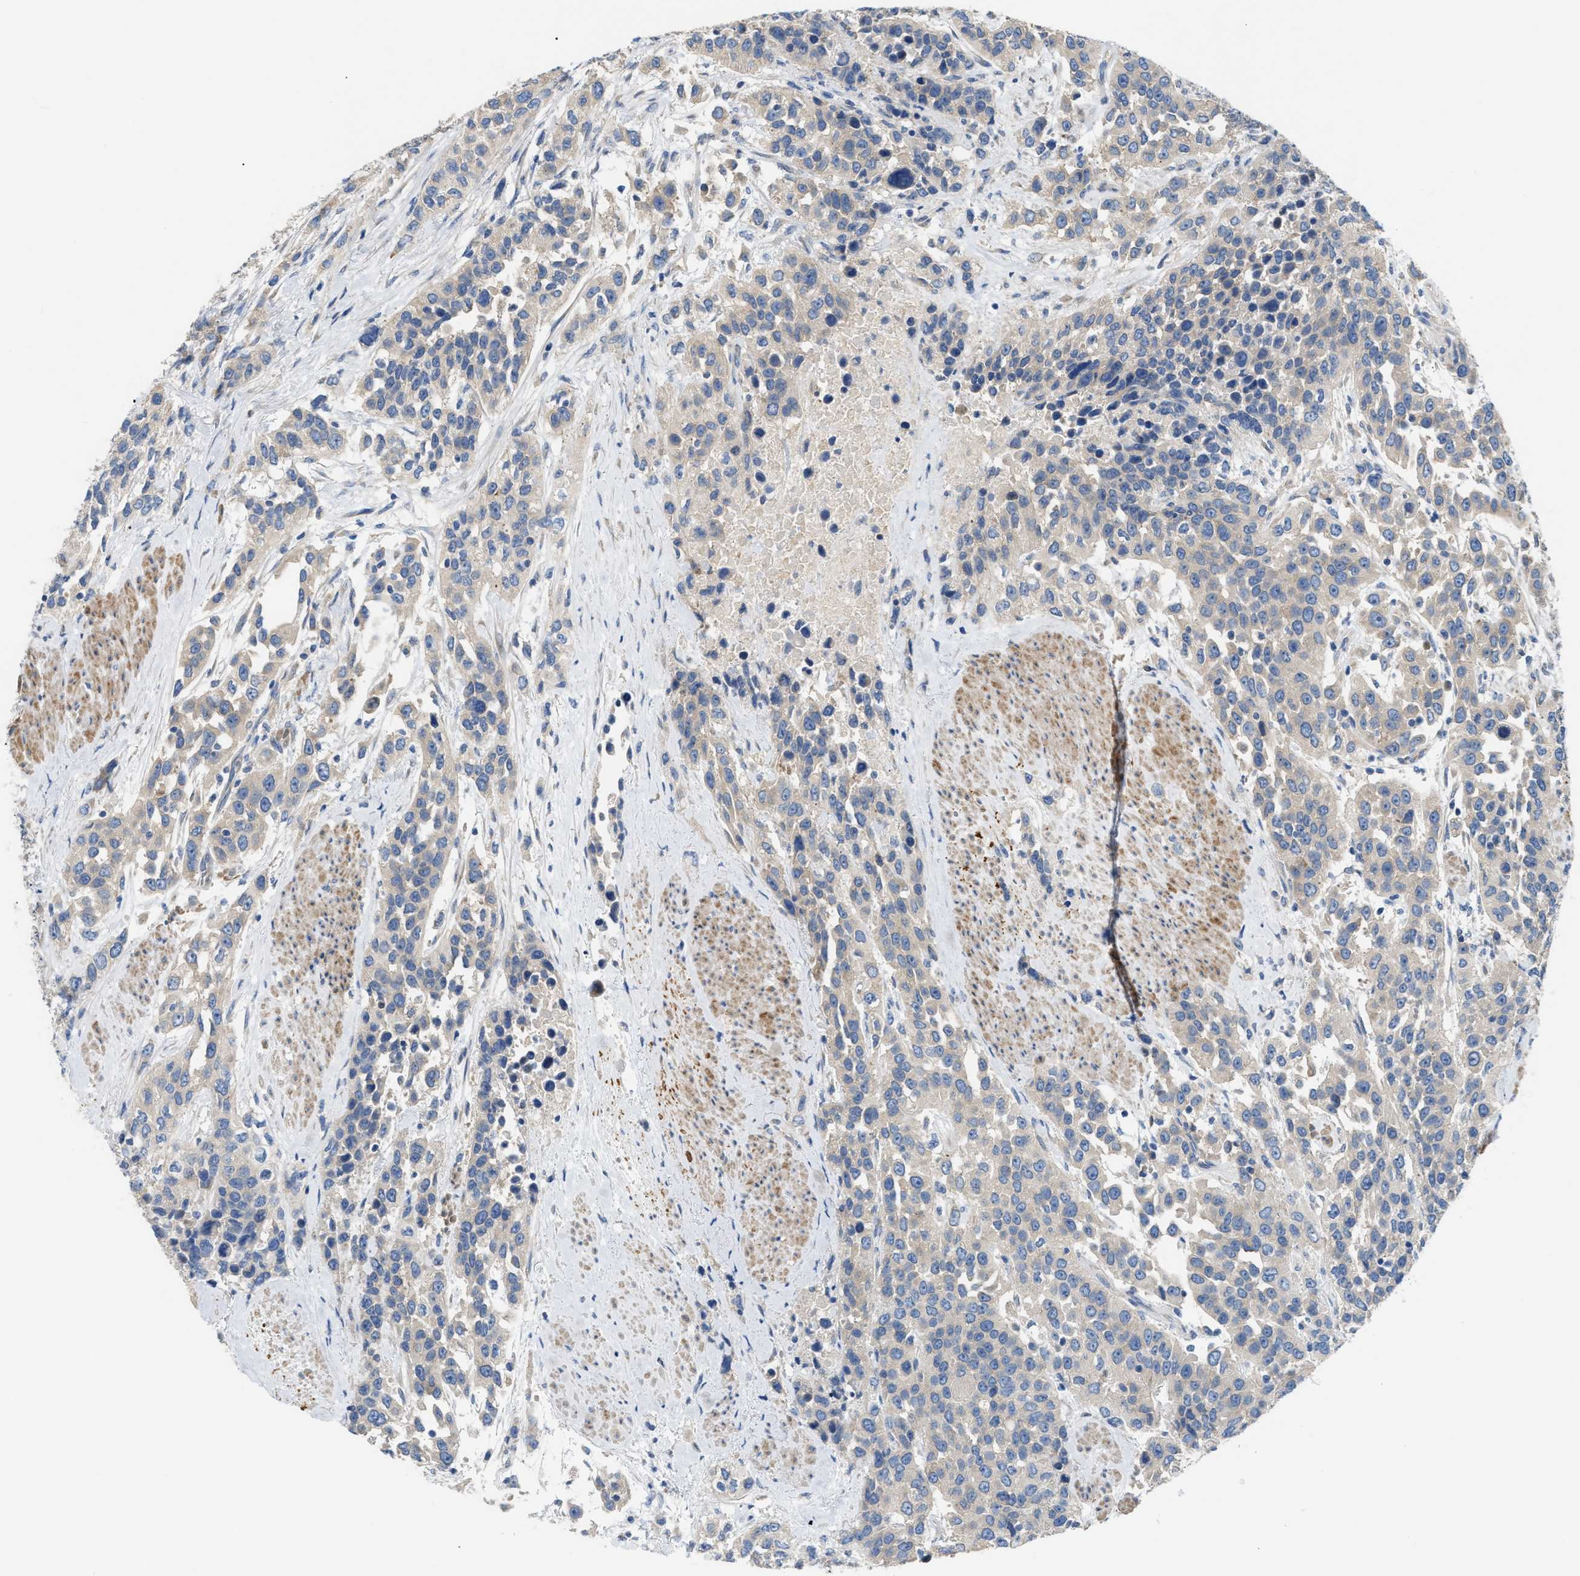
{"staining": {"intensity": "weak", "quantity": "<25%", "location": "cytoplasmic/membranous"}, "tissue": "urothelial cancer", "cell_type": "Tumor cells", "image_type": "cancer", "snomed": [{"axis": "morphology", "description": "Urothelial carcinoma, High grade"}, {"axis": "topography", "description": "Urinary bladder"}], "caption": "Immunohistochemistry micrograph of neoplastic tissue: human urothelial carcinoma (high-grade) stained with DAB shows no significant protein expression in tumor cells.", "gene": "DHX58", "patient": {"sex": "female", "age": 80}}